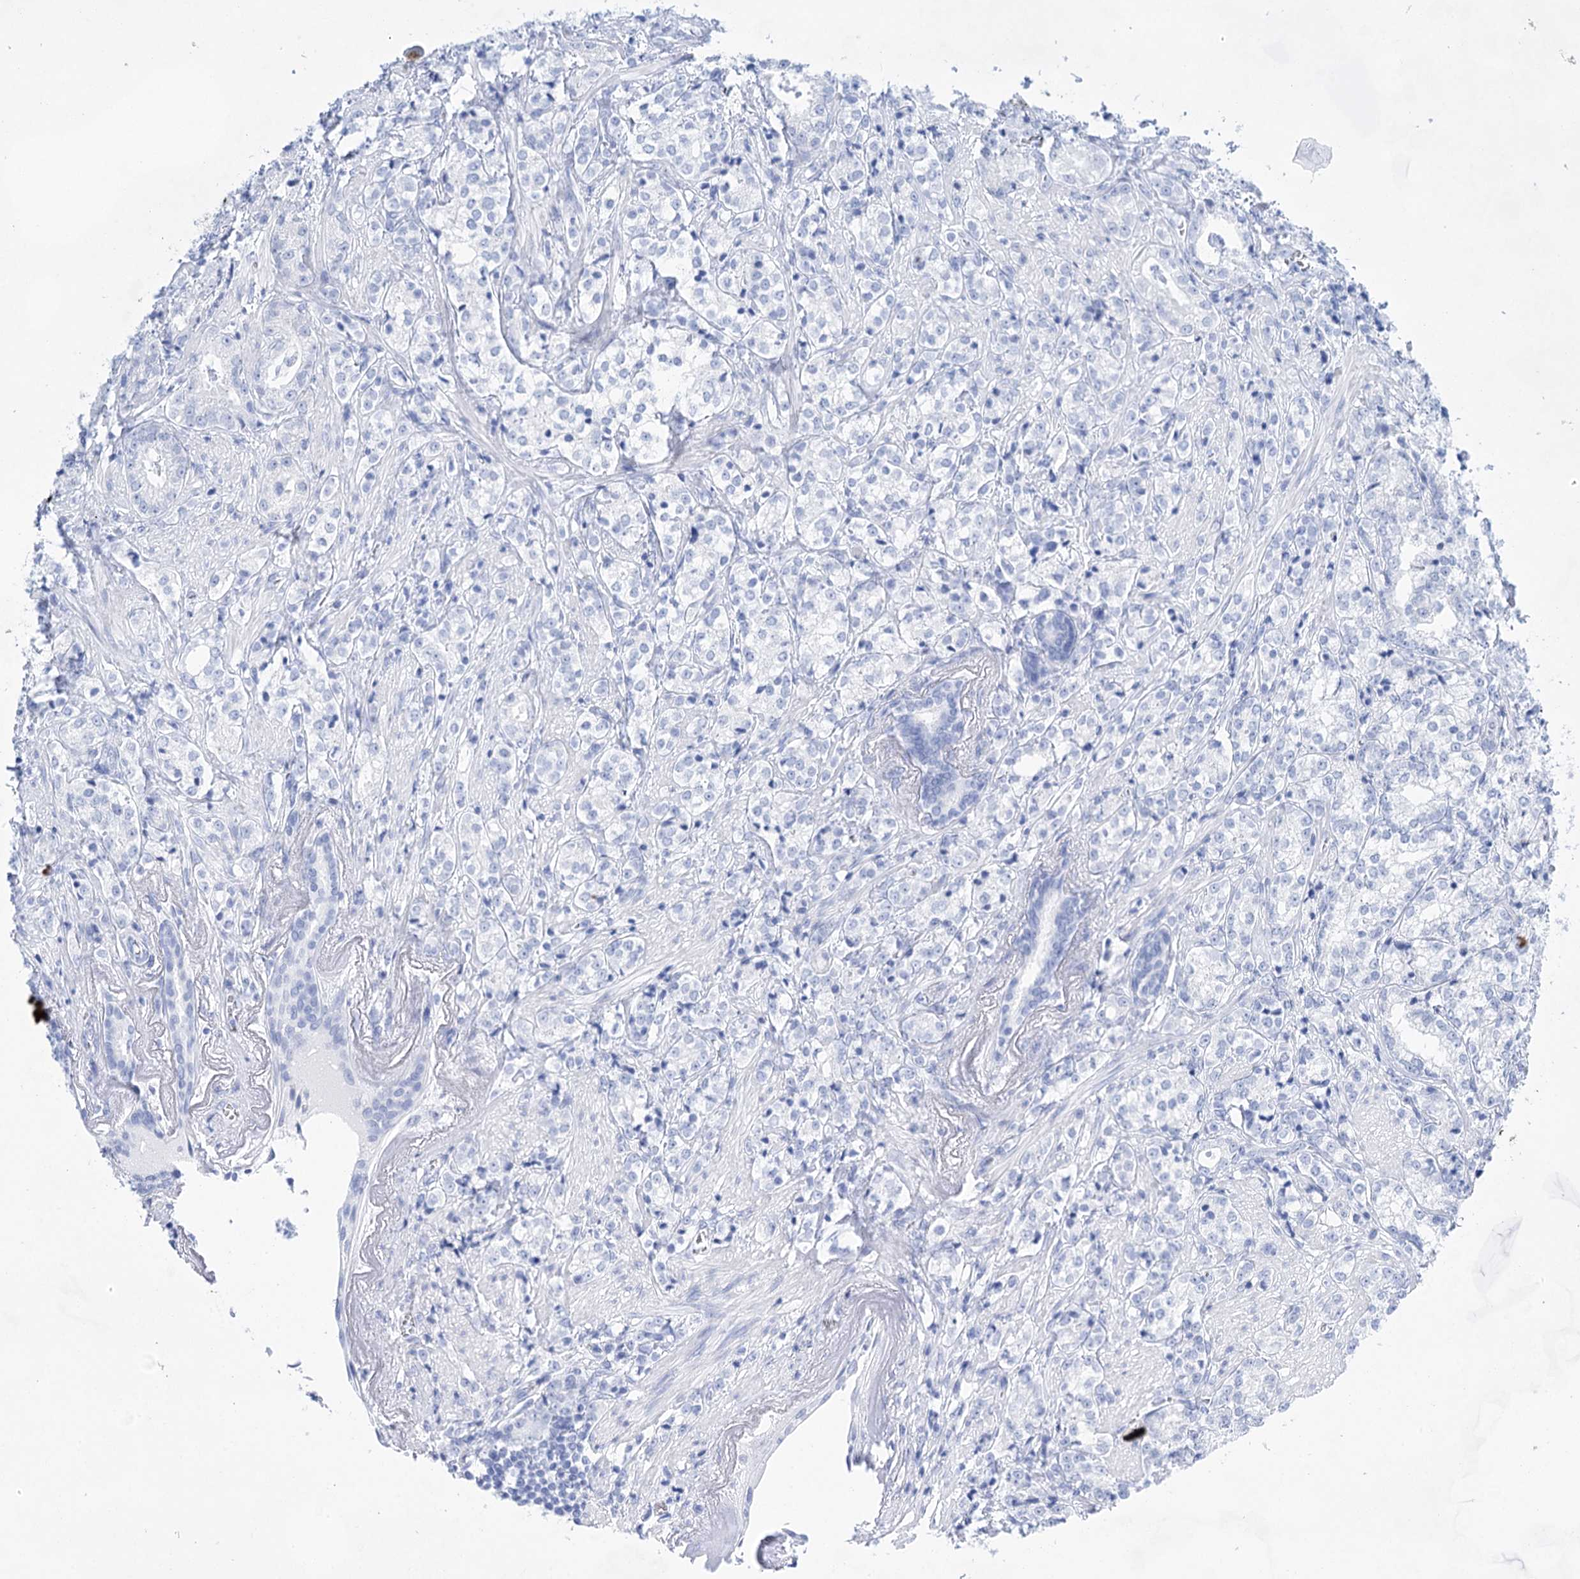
{"staining": {"intensity": "negative", "quantity": "none", "location": "none"}, "tissue": "prostate cancer", "cell_type": "Tumor cells", "image_type": "cancer", "snomed": [{"axis": "morphology", "description": "Adenocarcinoma, High grade"}, {"axis": "topography", "description": "Prostate"}], "caption": "The histopathology image displays no staining of tumor cells in prostate adenocarcinoma (high-grade).", "gene": "LALBA", "patient": {"sex": "male", "age": 69}}